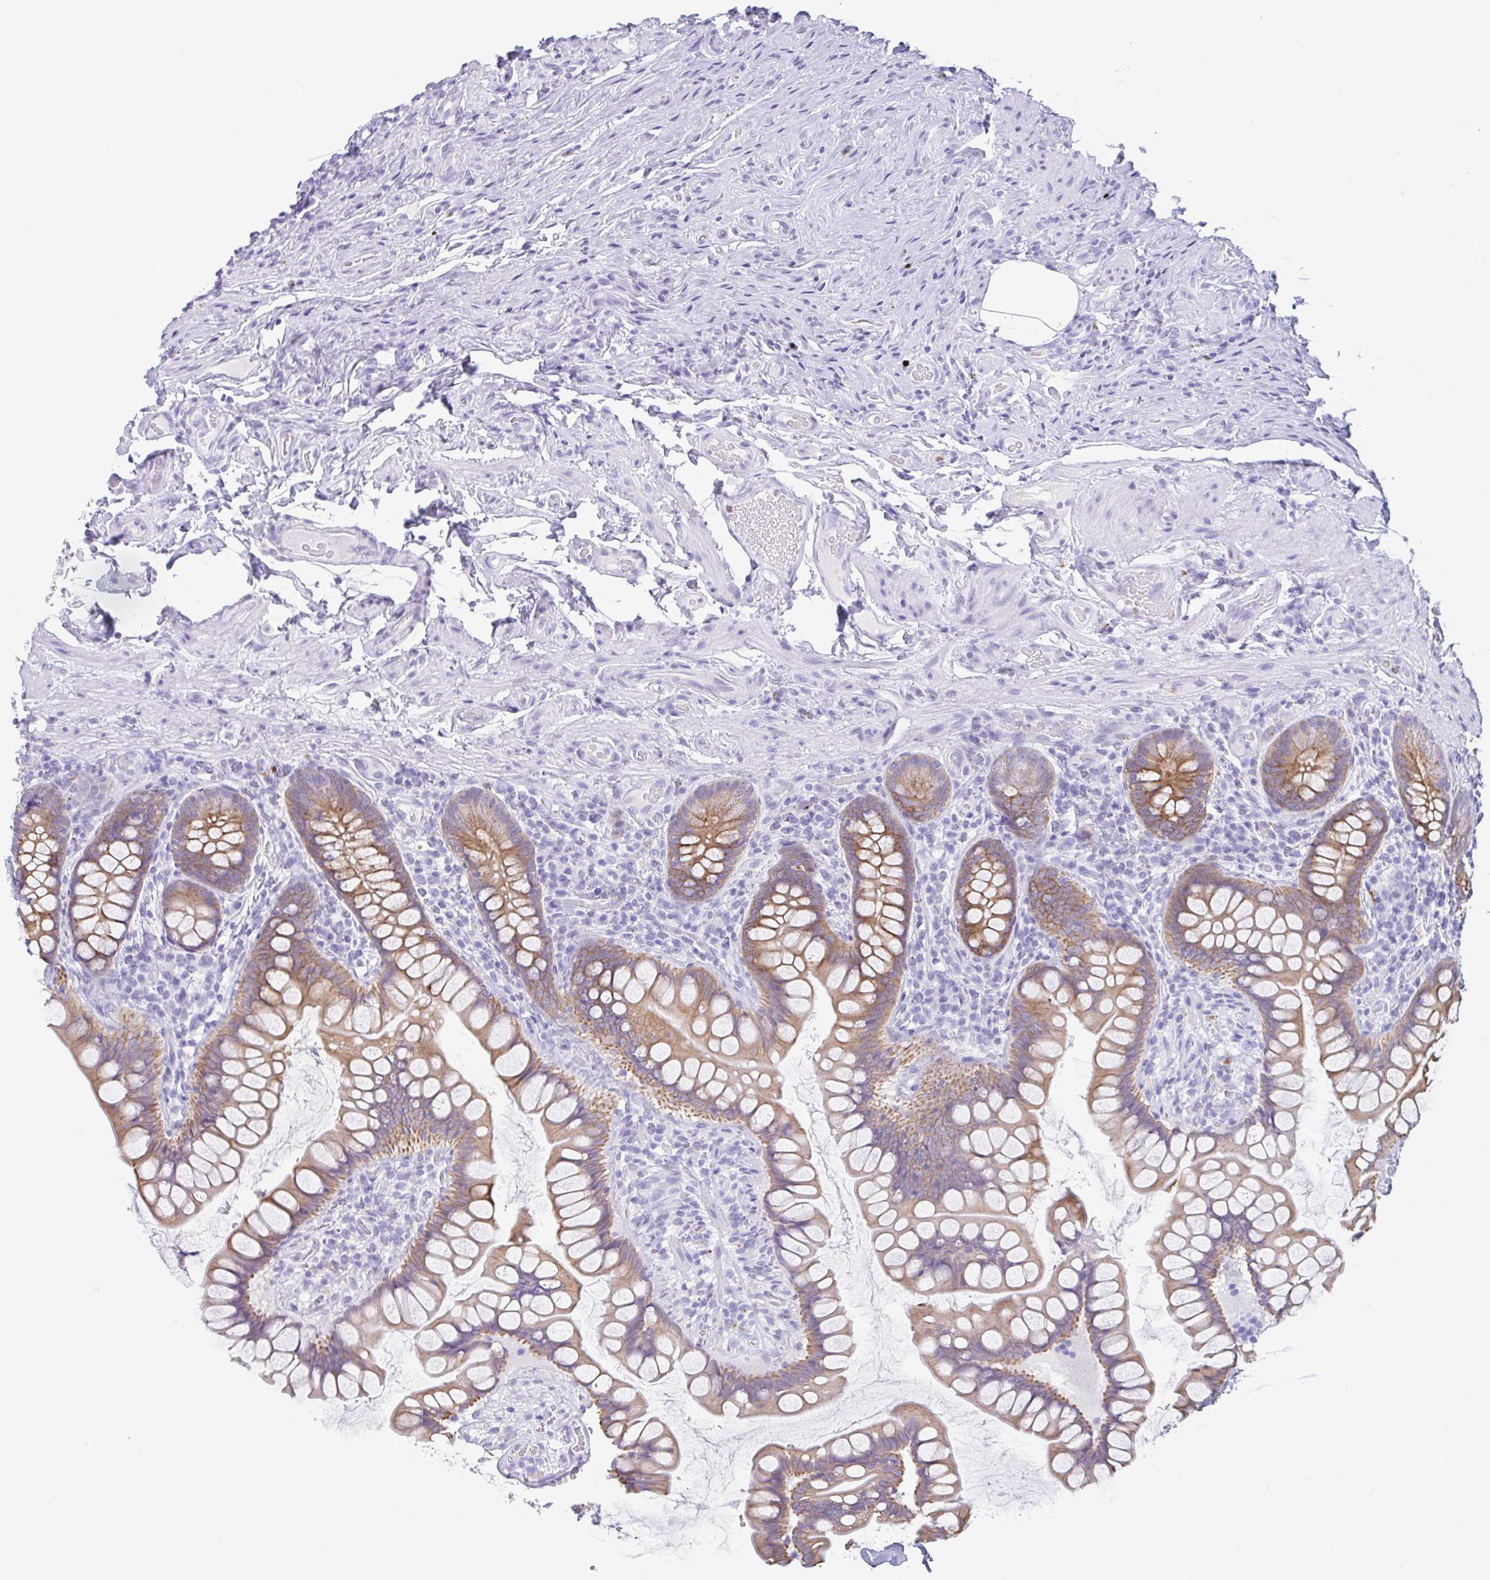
{"staining": {"intensity": "moderate", "quantity": ">75%", "location": "cytoplasmic/membranous"}, "tissue": "small intestine", "cell_type": "Glandular cells", "image_type": "normal", "snomed": [{"axis": "morphology", "description": "Normal tissue, NOS"}, {"axis": "topography", "description": "Small intestine"}], "caption": "This is an image of IHC staining of unremarkable small intestine, which shows moderate expression in the cytoplasmic/membranous of glandular cells.", "gene": "DTWD2", "patient": {"sex": "male", "age": 70}}